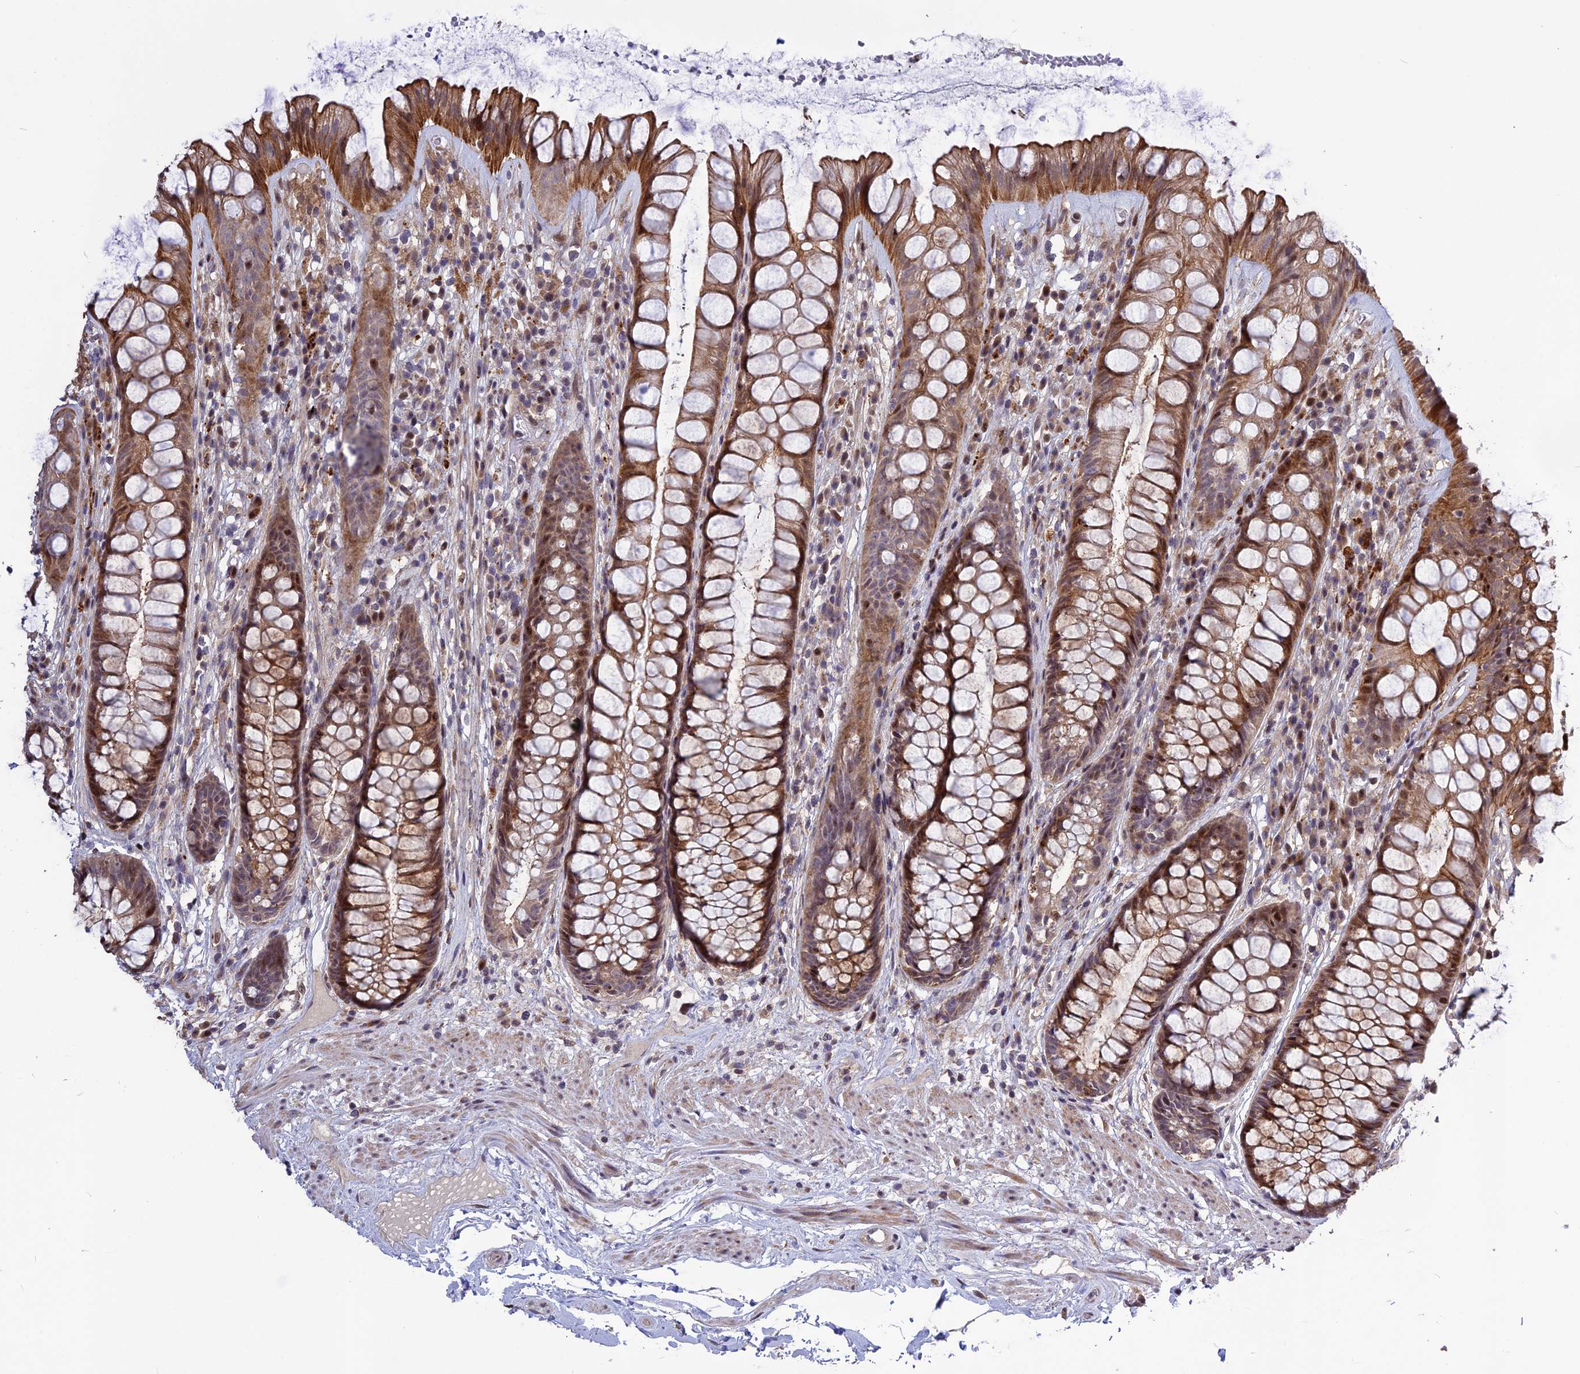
{"staining": {"intensity": "moderate", "quantity": ">75%", "location": "cytoplasmic/membranous,nuclear"}, "tissue": "rectum", "cell_type": "Glandular cells", "image_type": "normal", "snomed": [{"axis": "morphology", "description": "Normal tissue, NOS"}, {"axis": "topography", "description": "Rectum"}], "caption": "Immunohistochemical staining of benign human rectum displays >75% levels of moderate cytoplasmic/membranous,nuclear protein positivity in approximately >75% of glandular cells. (DAB IHC with brightfield microscopy, high magnification).", "gene": "SPG21", "patient": {"sex": "male", "age": 74}}